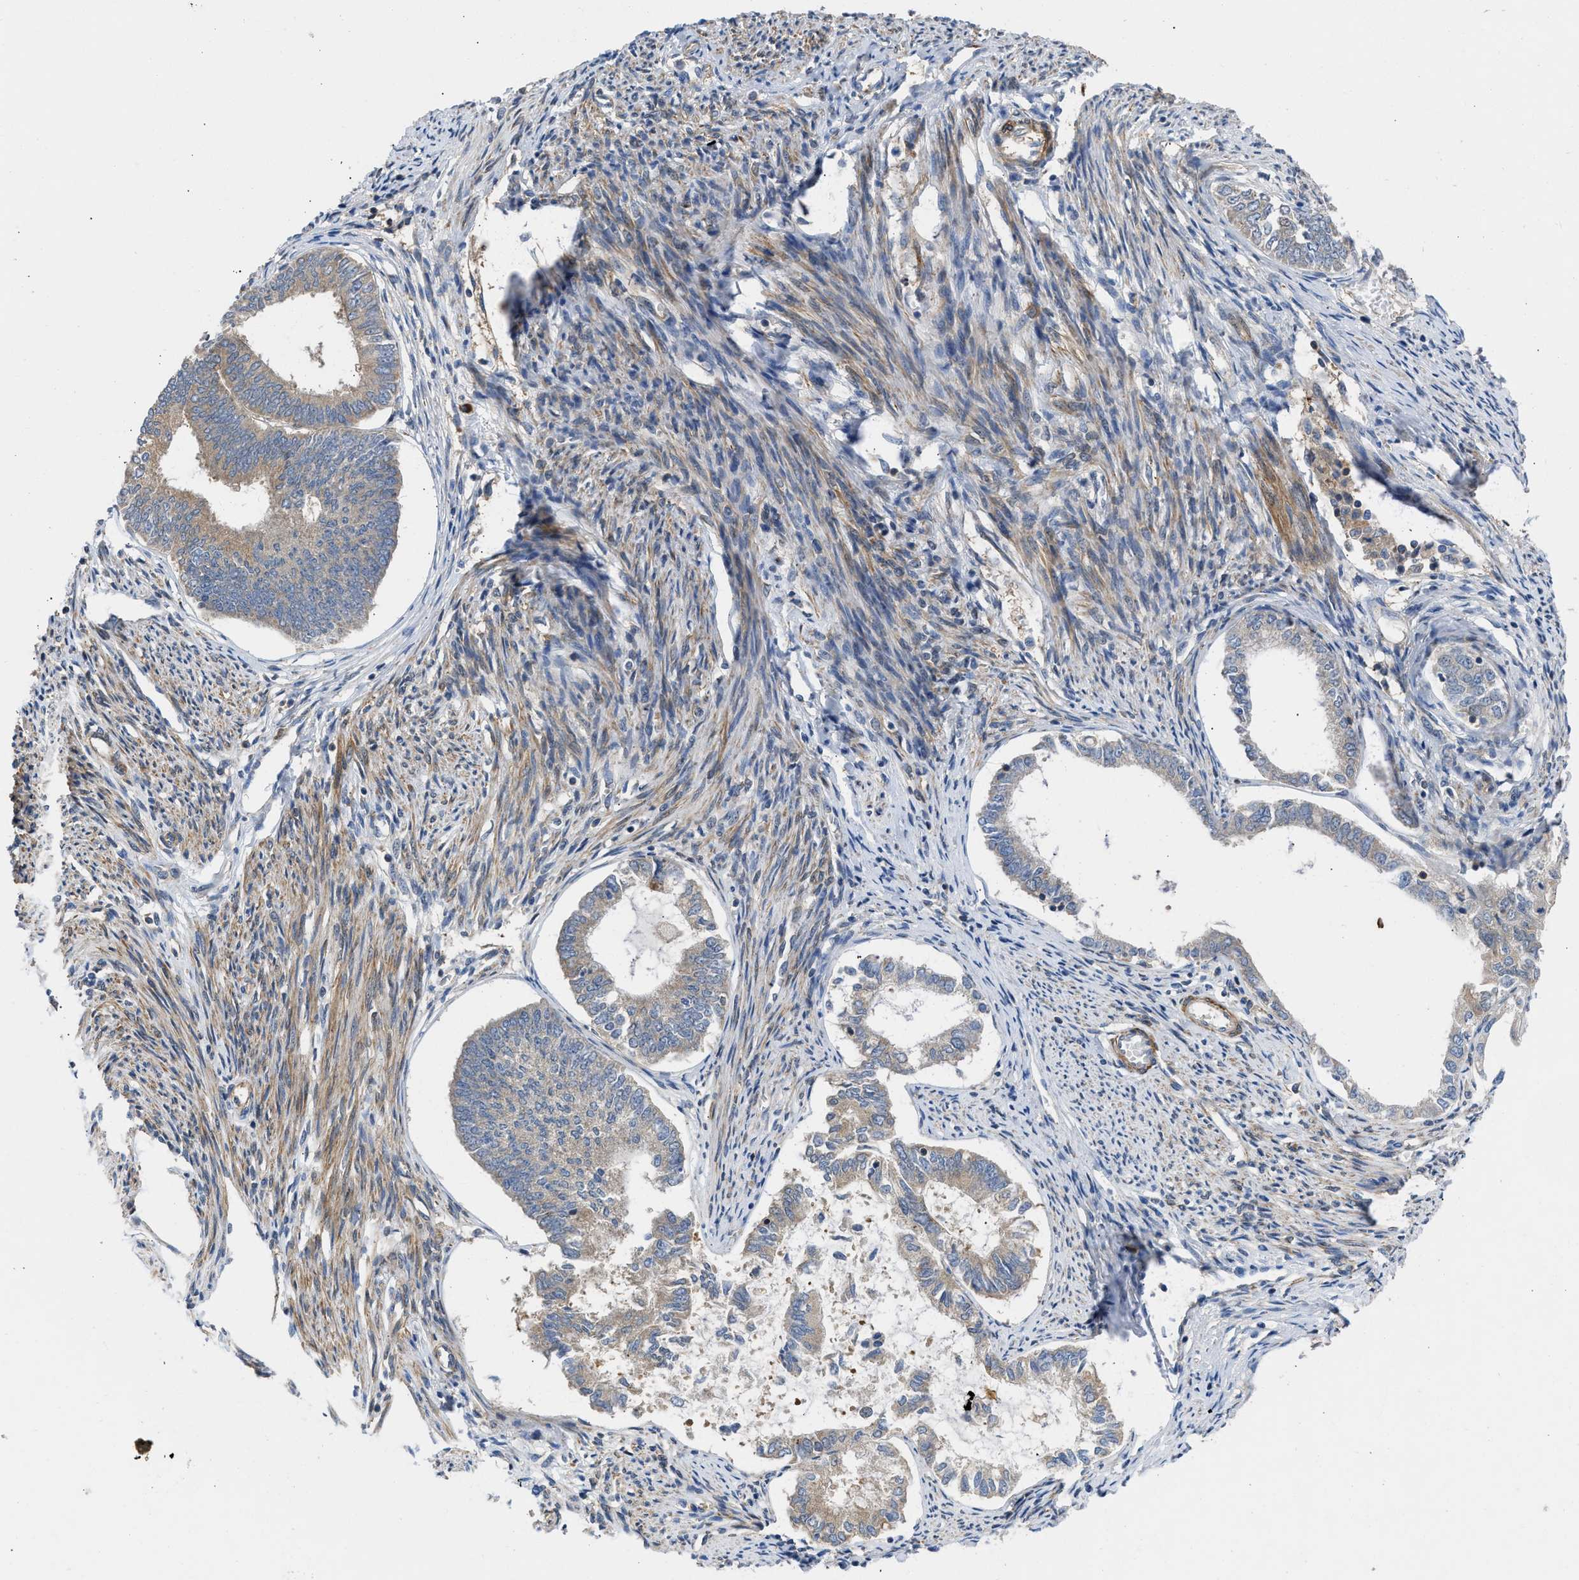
{"staining": {"intensity": "moderate", "quantity": "25%-75%", "location": "cytoplasmic/membranous"}, "tissue": "endometrial cancer", "cell_type": "Tumor cells", "image_type": "cancer", "snomed": [{"axis": "morphology", "description": "Adenocarcinoma, NOS"}, {"axis": "topography", "description": "Endometrium"}], "caption": "A brown stain highlights moderate cytoplasmic/membranous positivity of a protein in human endometrial adenocarcinoma tumor cells. The staining is performed using DAB brown chromogen to label protein expression. The nuclei are counter-stained blue using hematoxylin.", "gene": "CHKB", "patient": {"sex": "female", "age": 86}}